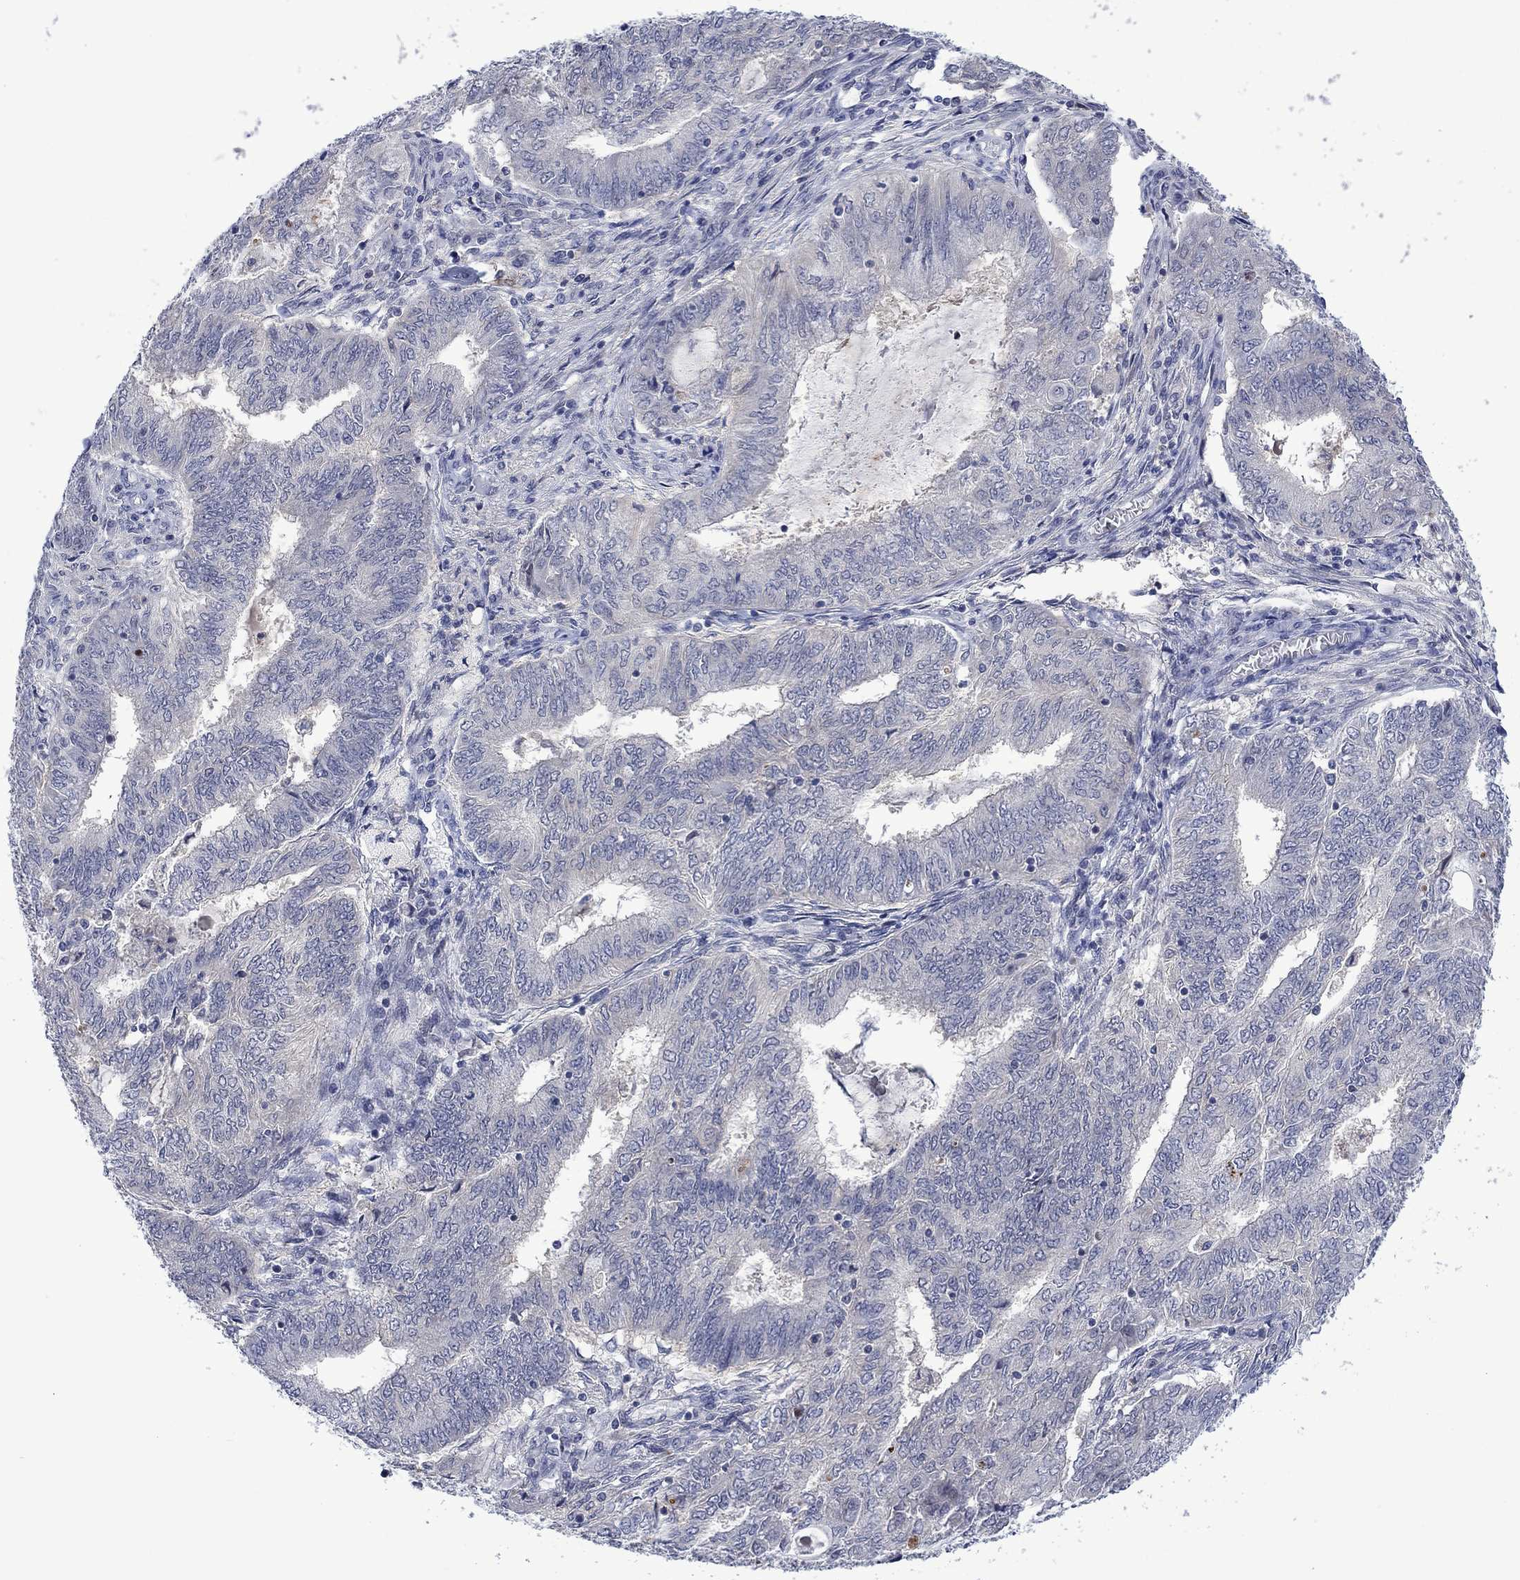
{"staining": {"intensity": "negative", "quantity": "none", "location": "none"}, "tissue": "endometrial cancer", "cell_type": "Tumor cells", "image_type": "cancer", "snomed": [{"axis": "morphology", "description": "Adenocarcinoma, NOS"}, {"axis": "topography", "description": "Endometrium"}], "caption": "Immunohistochemistry (IHC) photomicrograph of neoplastic tissue: endometrial cancer stained with DAB (3,3'-diaminobenzidine) exhibits no significant protein expression in tumor cells.", "gene": "AGL", "patient": {"sex": "female", "age": 62}}